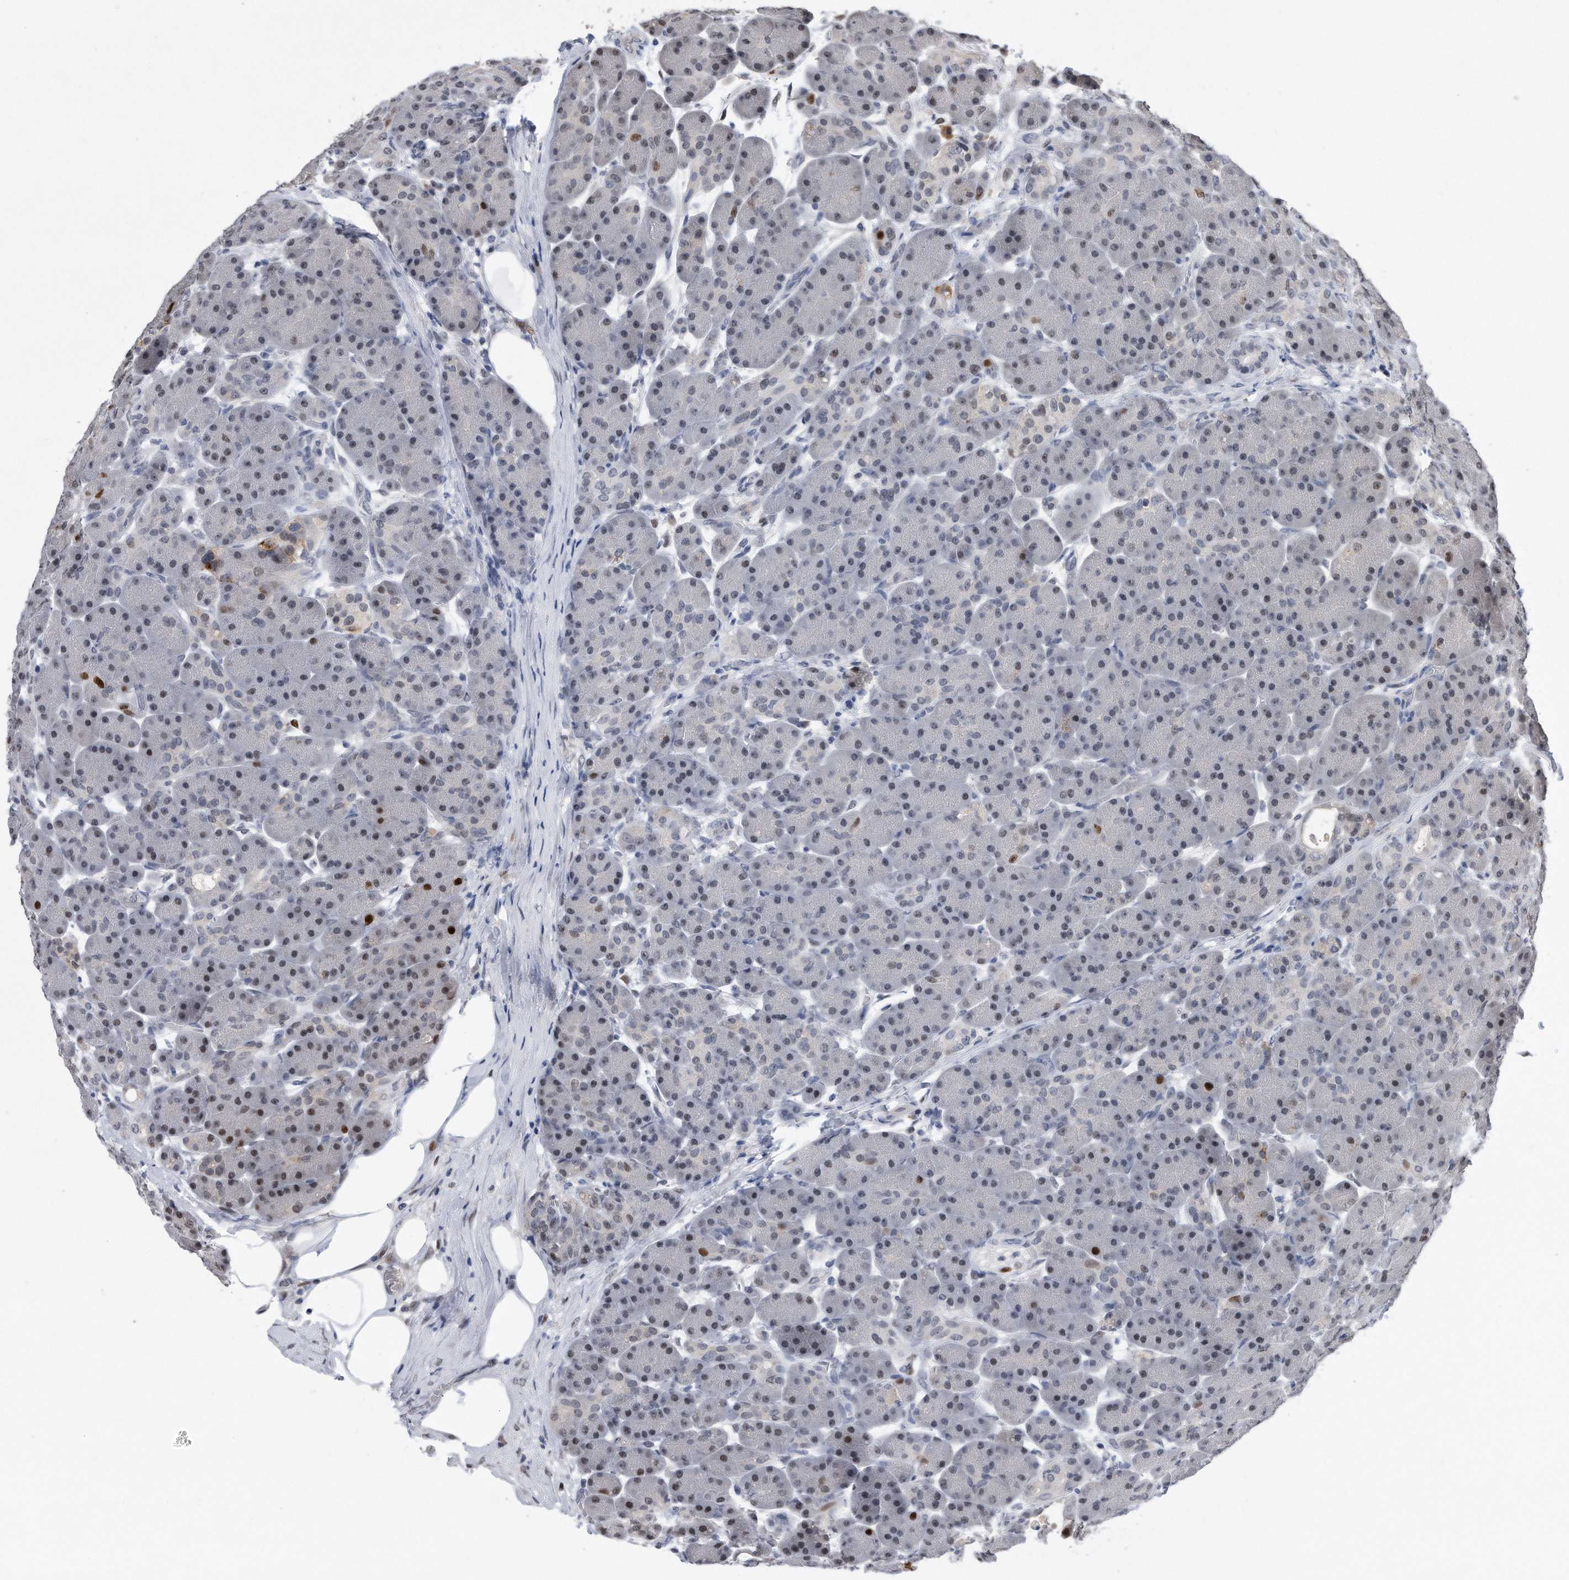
{"staining": {"intensity": "moderate", "quantity": "<25%", "location": "cytoplasmic/membranous,nuclear"}, "tissue": "pancreas", "cell_type": "Exocrine glandular cells", "image_type": "normal", "snomed": [{"axis": "morphology", "description": "Normal tissue, NOS"}, {"axis": "topography", "description": "Pancreas"}], "caption": "Protein analysis of unremarkable pancreas exhibits moderate cytoplasmic/membranous,nuclear positivity in approximately <25% of exocrine glandular cells. (IHC, brightfield microscopy, high magnification).", "gene": "PCNA", "patient": {"sex": "male", "age": 63}}